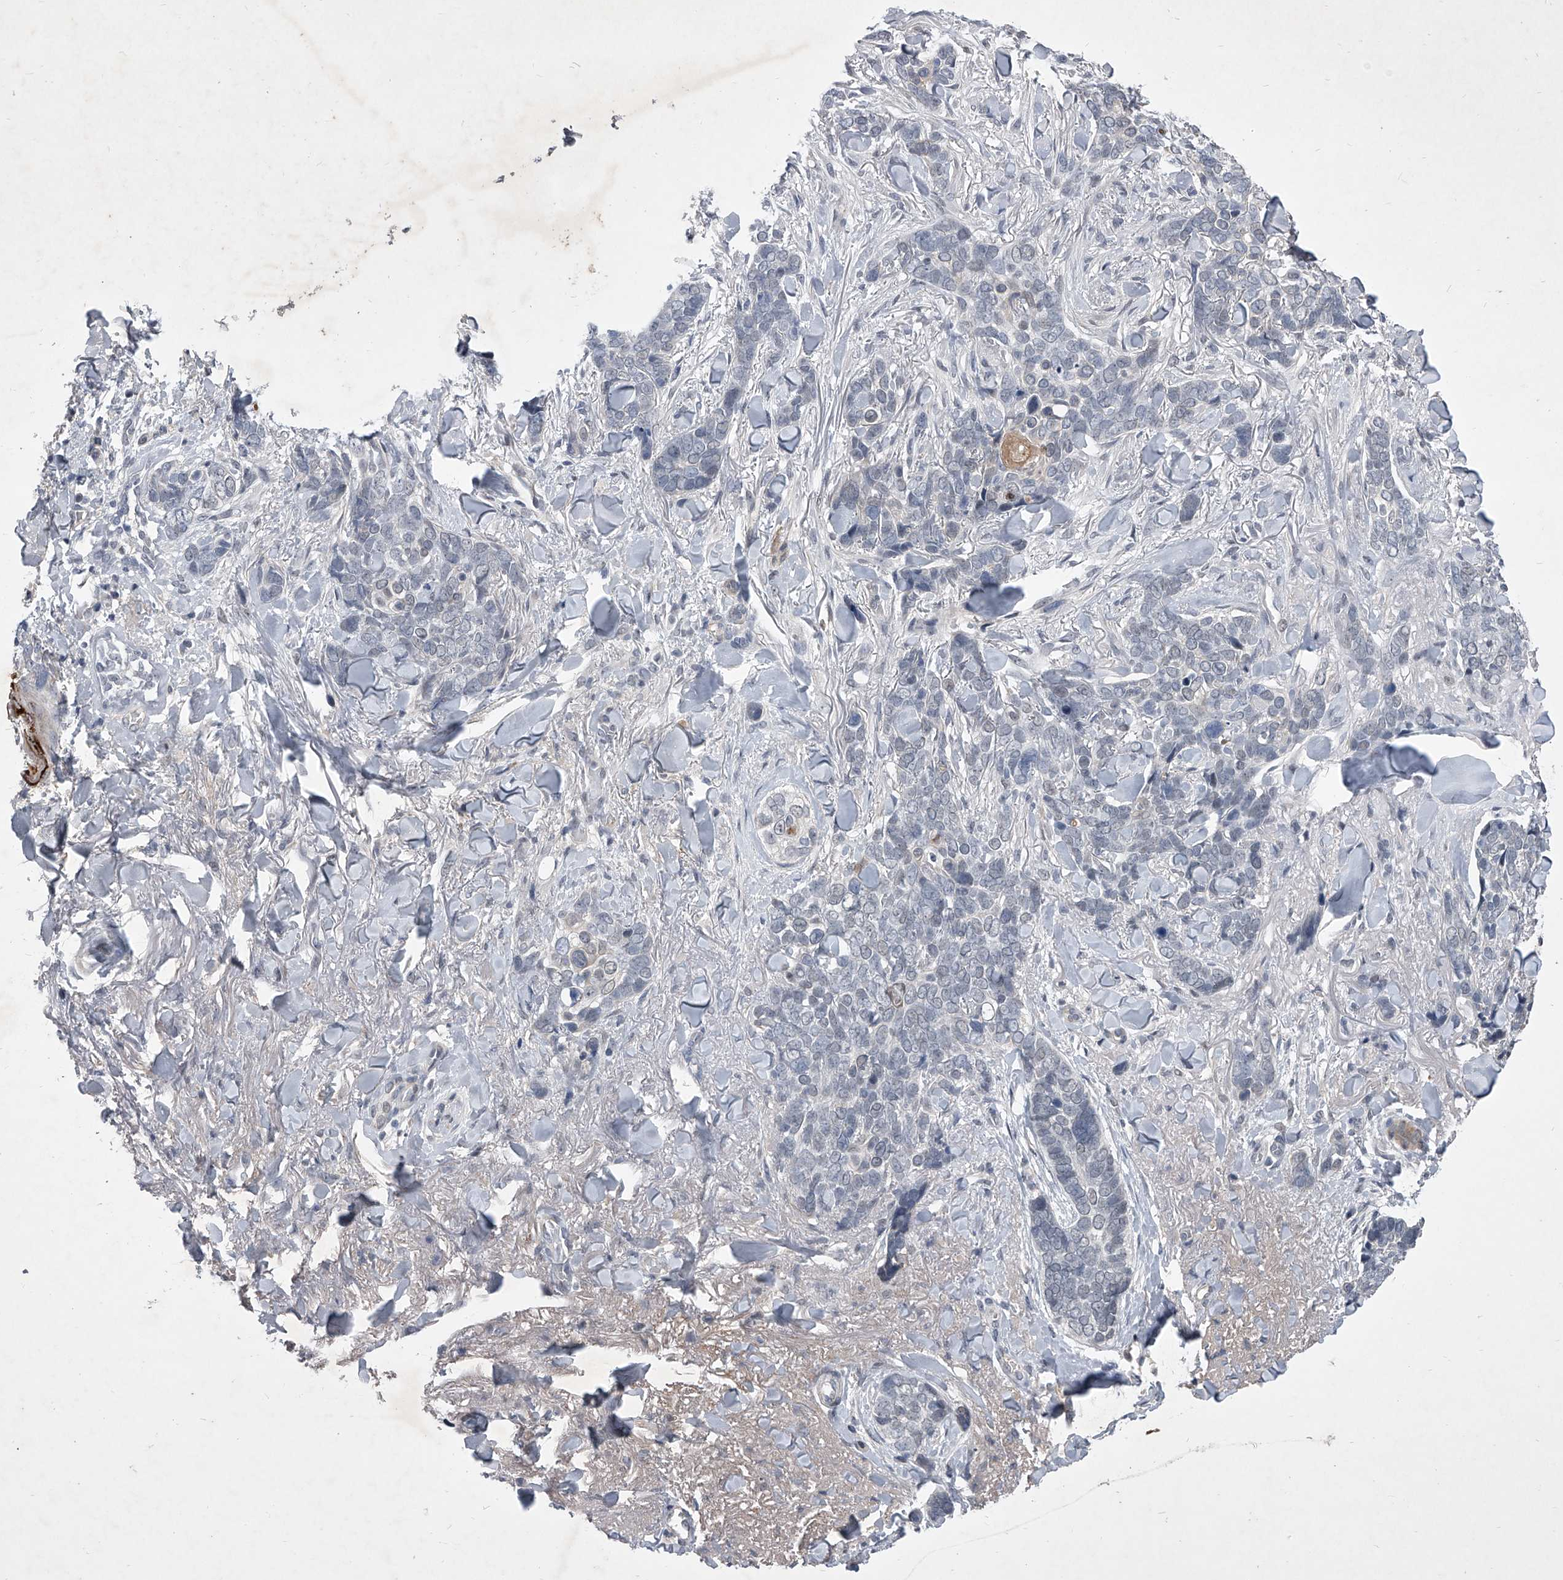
{"staining": {"intensity": "negative", "quantity": "none", "location": "none"}, "tissue": "skin cancer", "cell_type": "Tumor cells", "image_type": "cancer", "snomed": [{"axis": "morphology", "description": "Basal cell carcinoma"}, {"axis": "topography", "description": "Skin"}], "caption": "This is an IHC micrograph of human skin cancer. There is no staining in tumor cells.", "gene": "ZNF76", "patient": {"sex": "female", "age": 82}}